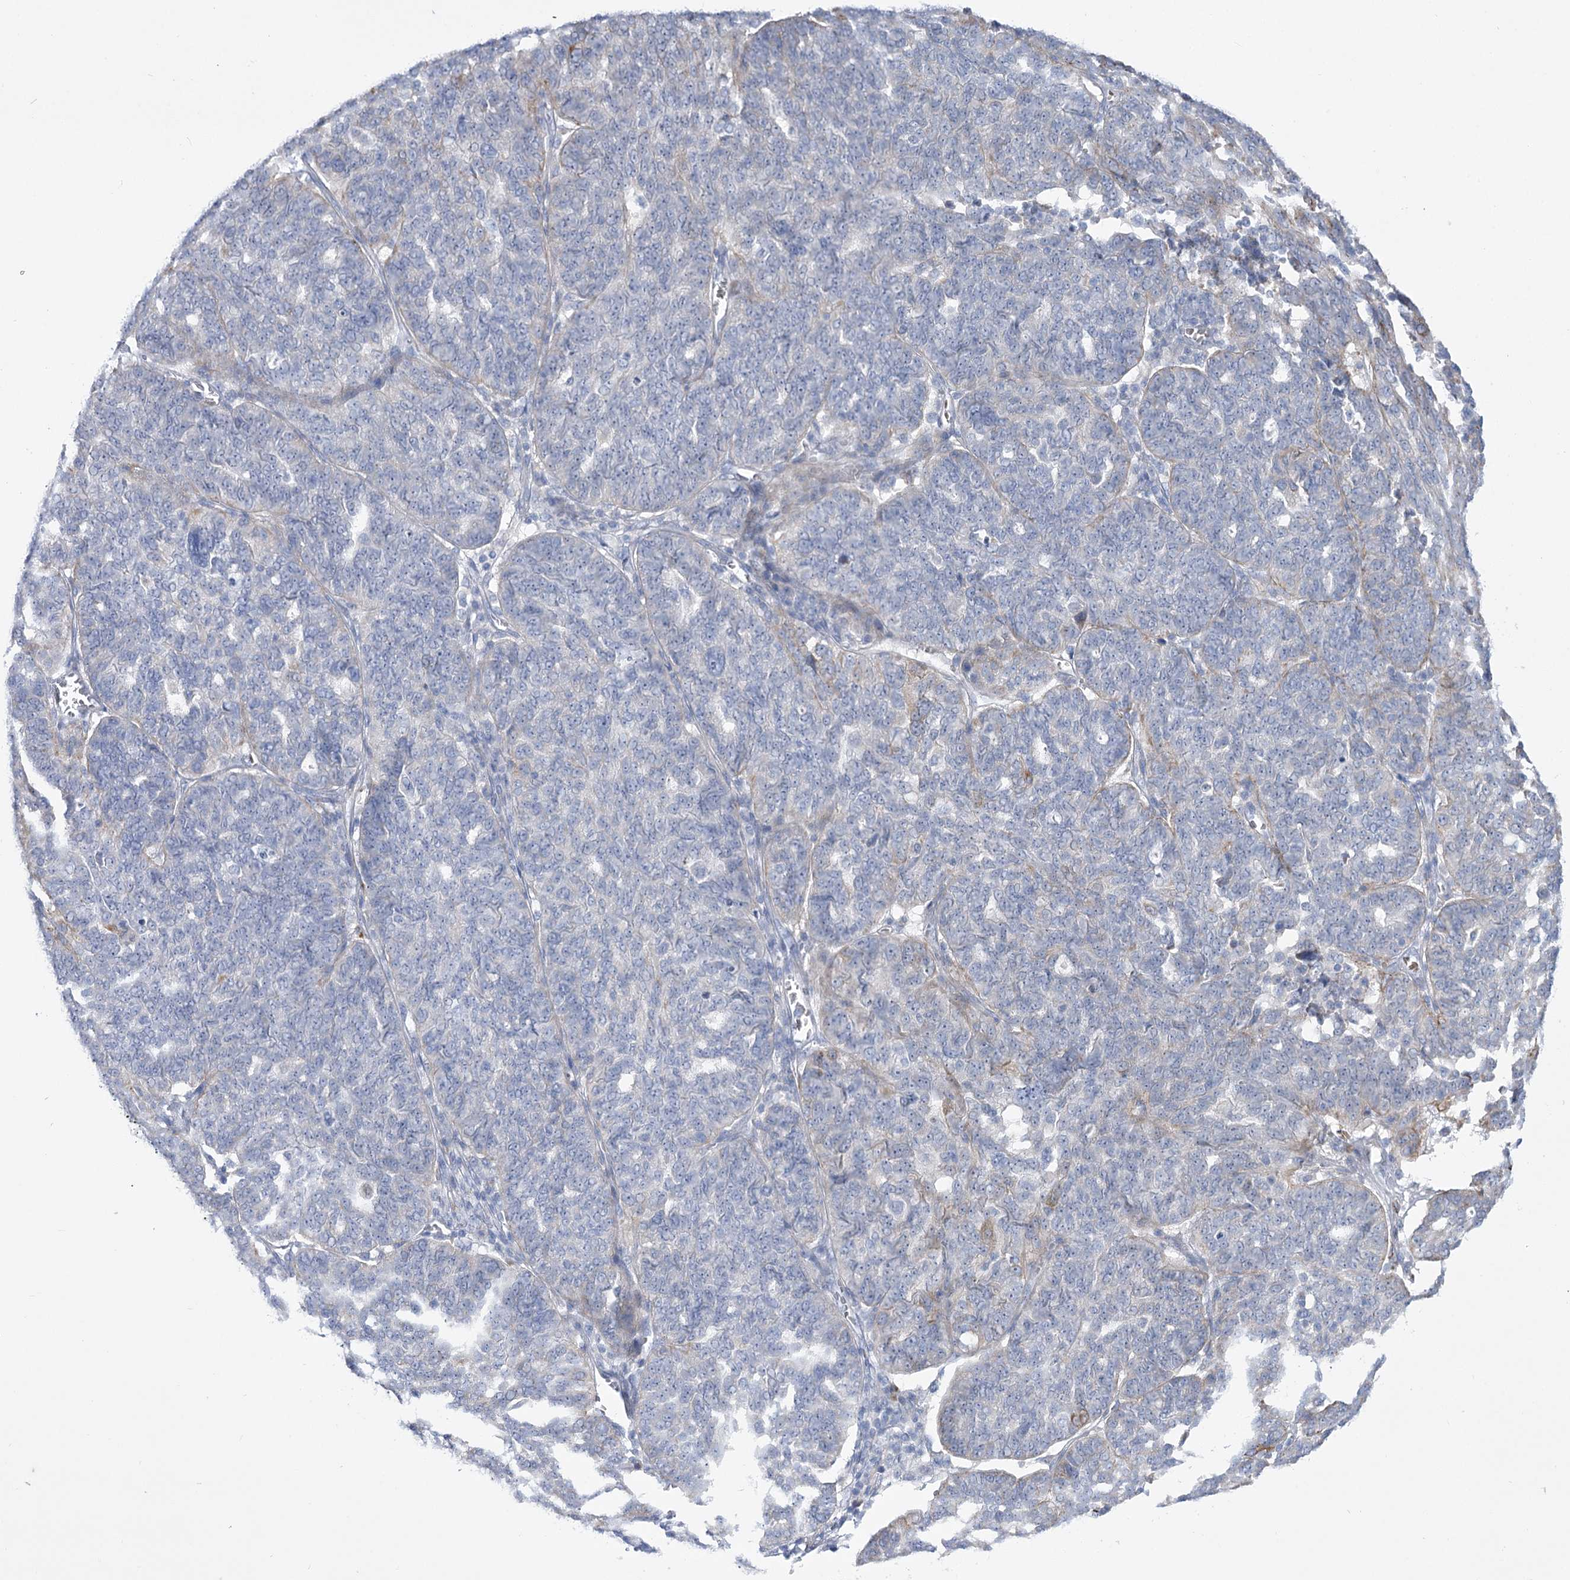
{"staining": {"intensity": "weak", "quantity": "<25%", "location": "cytoplasmic/membranous"}, "tissue": "ovarian cancer", "cell_type": "Tumor cells", "image_type": "cancer", "snomed": [{"axis": "morphology", "description": "Cystadenocarcinoma, serous, NOS"}, {"axis": "topography", "description": "Ovary"}], "caption": "Tumor cells show no significant staining in serous cystadenocarcinoma (ovarian).", "gene": "SIAE", "patient": {"sex": "female", "age": 59}}